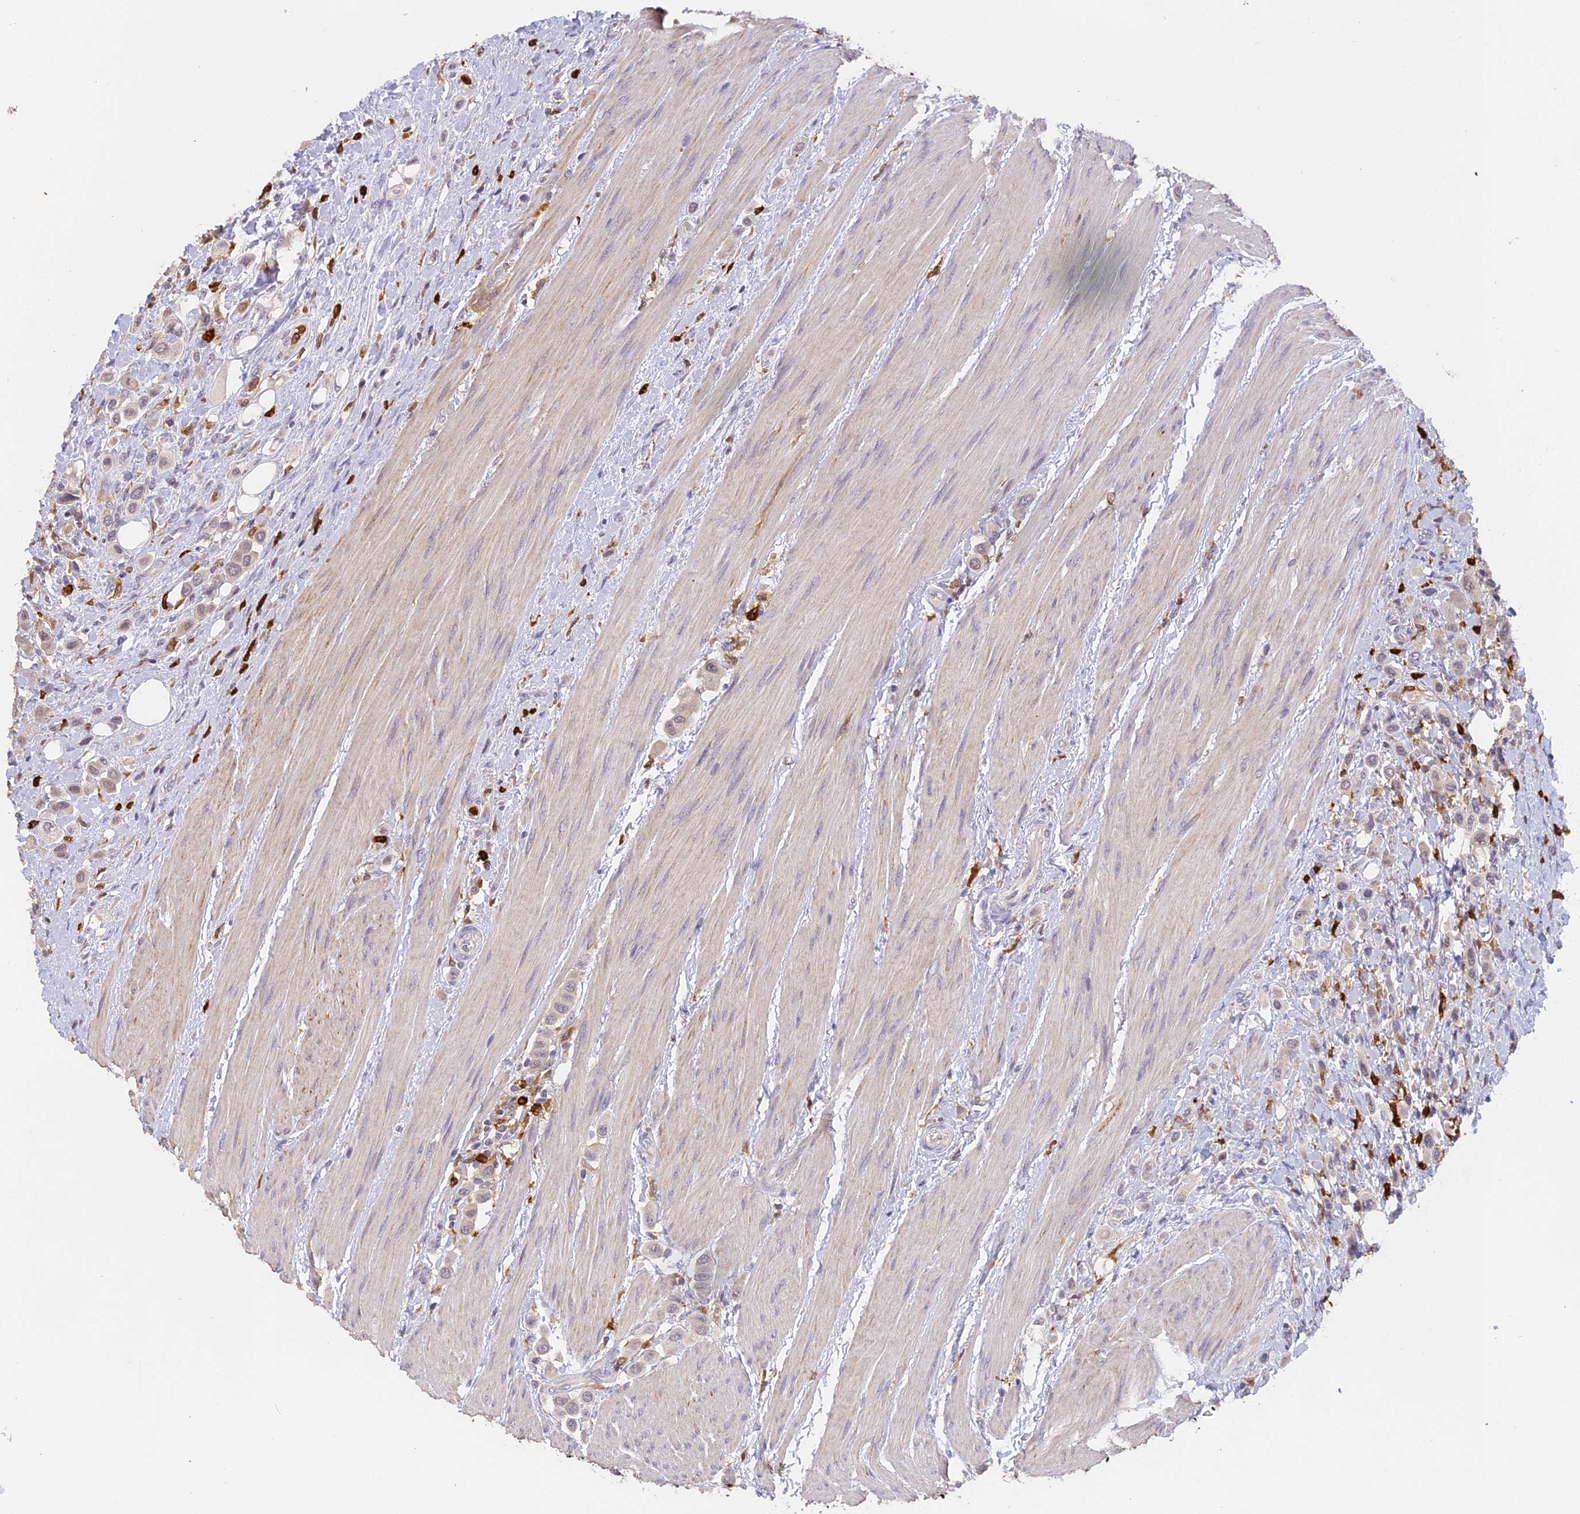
{"staining": {"intensity": "negative", "quantity": "none", "location": "none"}, "tissue": "urothelial cancer", "cell_type": "Tumor cells", "image_type": "cancer", "snomed": [{"axis": "morphology", "description": "Urothelial carcinoma, High grade"}, {"axis": "topography", "description": "Urinary bladder"}], "caption": "Tumor cells show no significant staining in urothelial cancer.", "gene": "NCF4", "patient": {"sex": "male", "age": 50}}